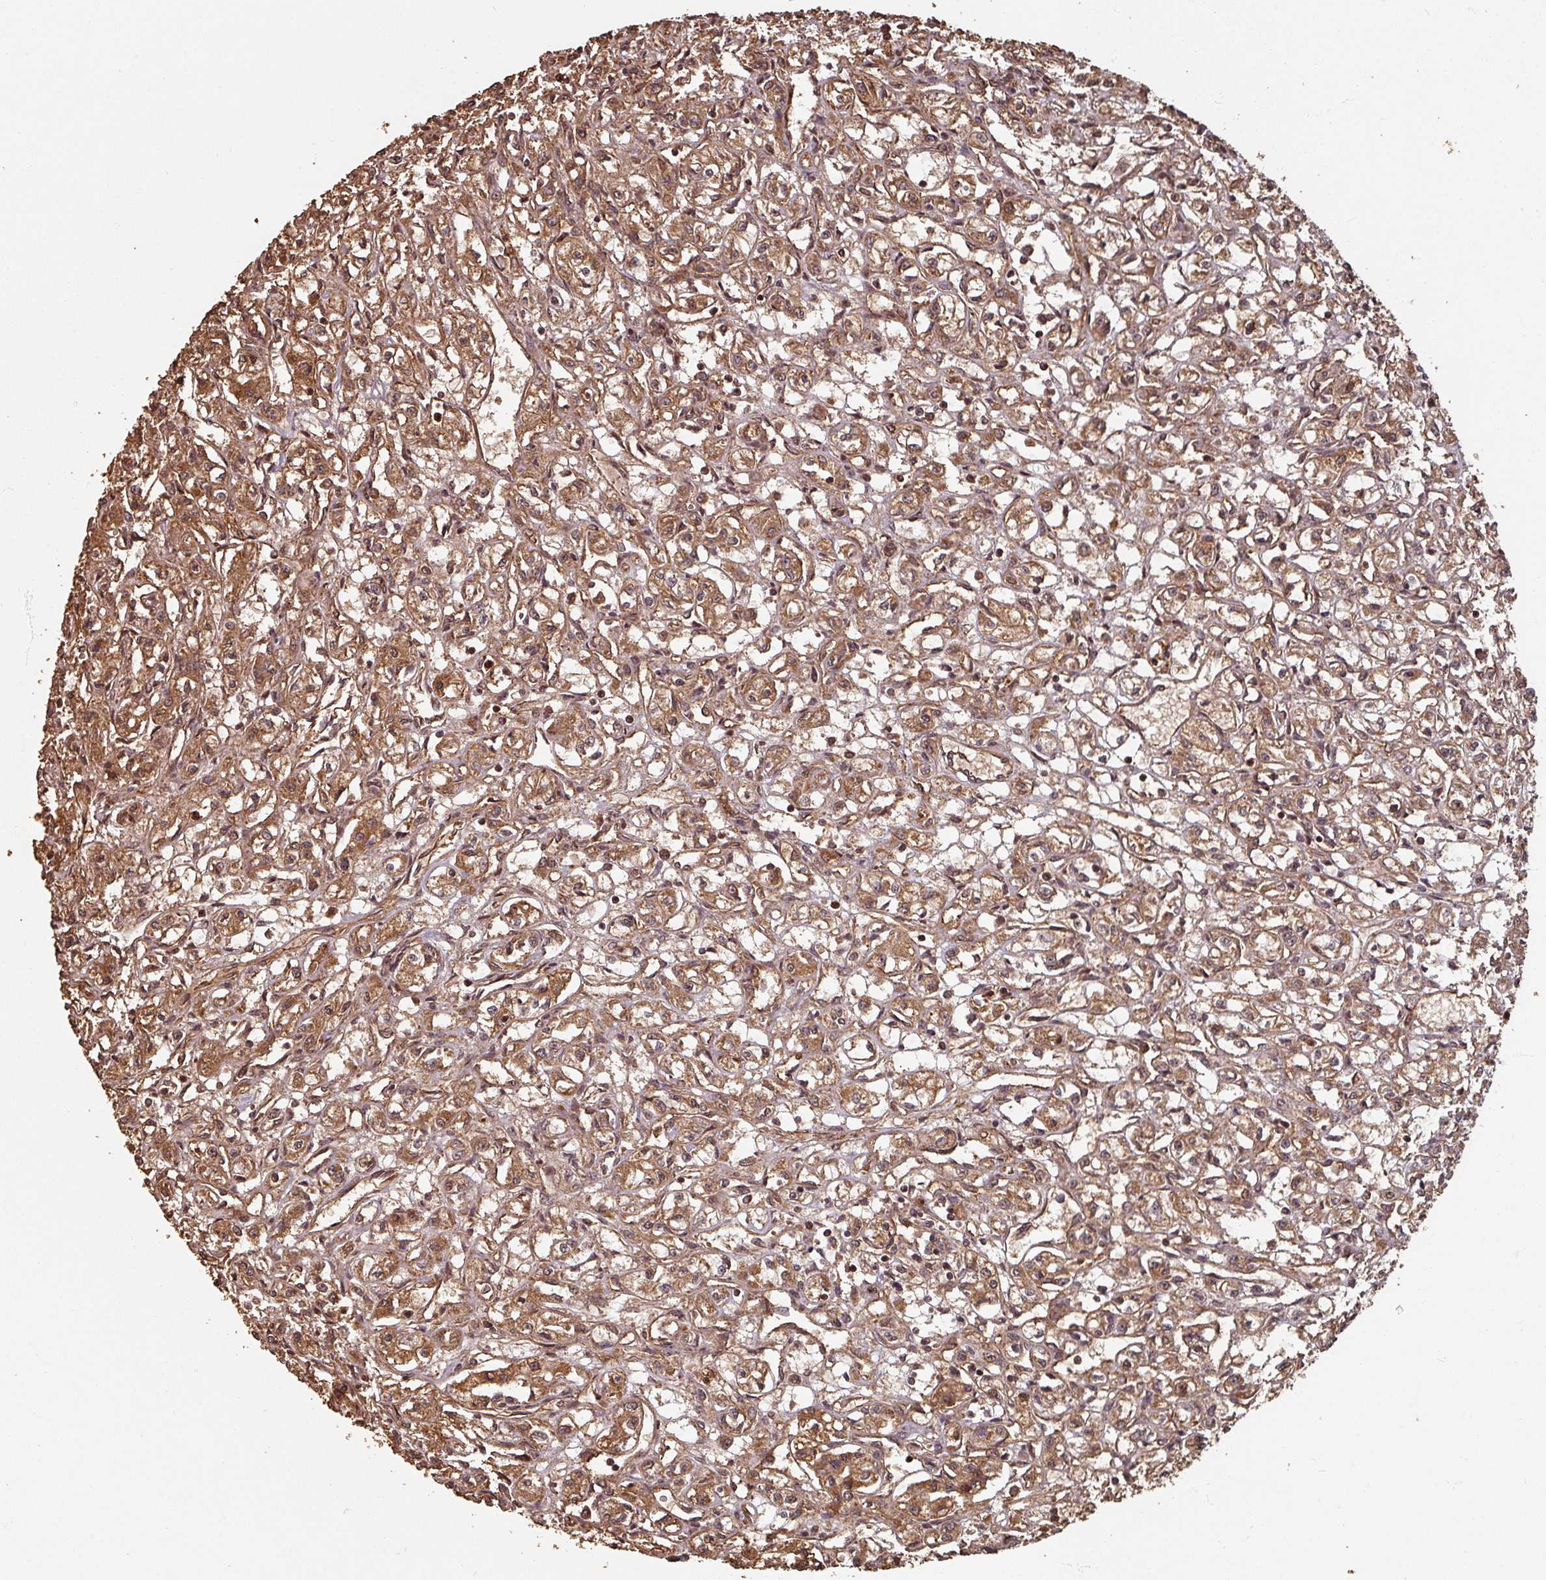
{"staining": {"intensity": "moderate", "quantity": ">75%", "location": "cytoplasmic/membranous,nuclear"}, "tissue": "renal cancer", "cell_type": "Tumor cells", "image_type": "cancer", "snomed": [{"axis": "morphology", "description": "Adenocarcinoma, NOS"}, {"axis": "topography", "description": "Kidney"}], "caption": "Protein expression analysis of renal adenocarcinoma shows moderate cytoplasmic/membranous and nuclear expression in about >75% of tumor cells.", "gene": "EID1", "patient": {"sex": "male", "age": 56}}